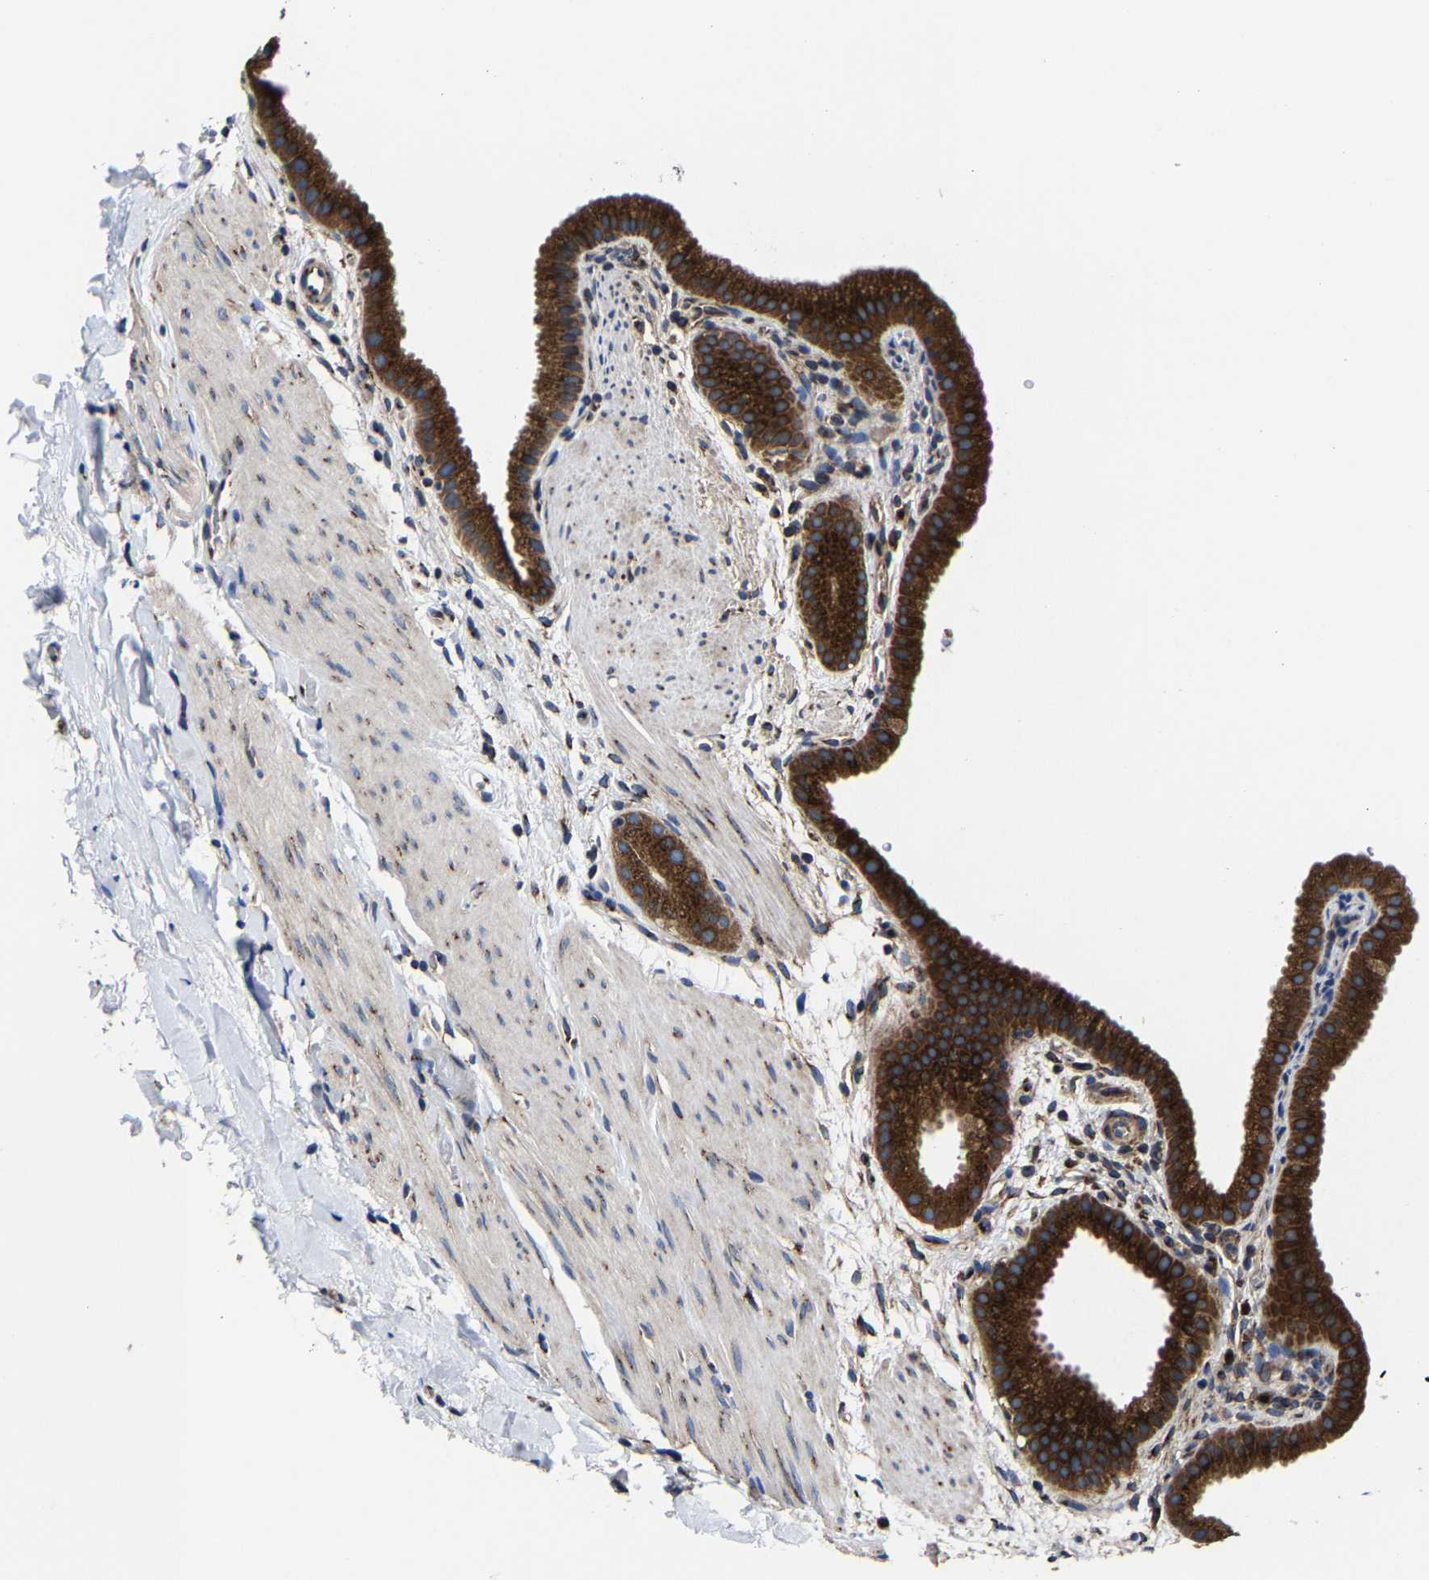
{"staining": {"intensity": "strong", "quantity": ">75%", "location": "cytoplasmic/membranous"}, "tissue": "gallbladder", "cell_type": "Glandular cells", "image_type": "normal", "snomed": [{"axis": "morphology", "description": "Normal tissue, NOS"}, {"axis": "topography", "description": "Gallbladder"}], "caption": "A photomicrograph showing strong cytoplasmic/membranous positivity in about >75% of glandular cells in normal gallbladder, as visualized by brown immunohistochemical staining.", "gene": "EBAG9", "patient": {"sex": "female", "age": 64}}